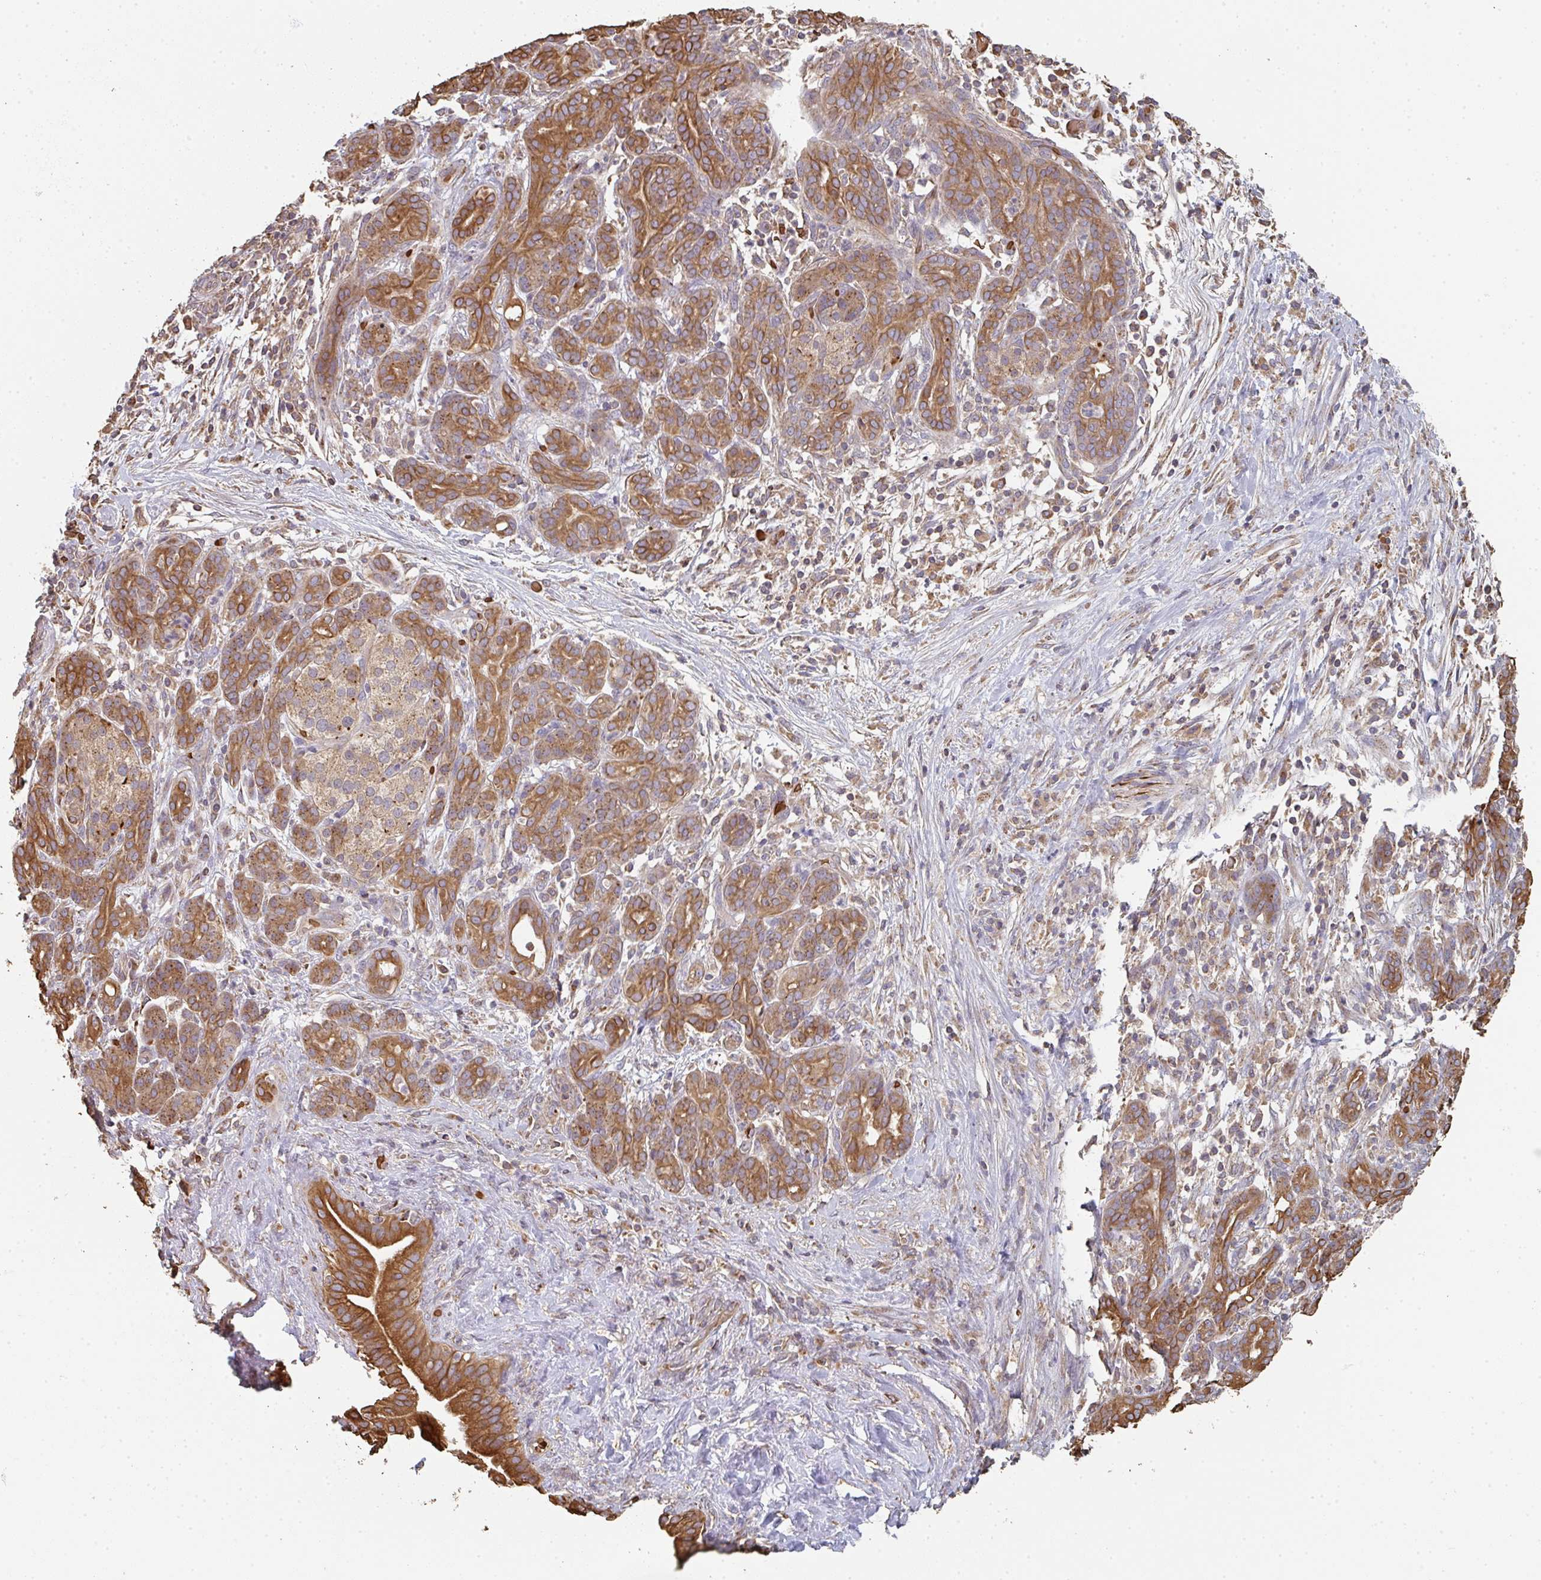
{"staining": {"intensity": "moderate", "quantity": ">75%", "location": "cytoplasmic/membranous"}, "tissue": "pancreatic cancer", "cell_type": "Tumor cells", "image_type": "cancer", "snomed": [{"axis": "morphology", "description": "Adenocarcinoma, NOS"}, {"axis": "topography", "description": "Pancreas"}], "caption": "Immunohistochemistry (IHC) of pancreatic cancer reveals medium levels of moderate cytoplasmic/membranous expression in about >75% of tumor cells. (Stains: DAB (3,3'-diaminobenzidine) in brown, nuclei in blue, Microscopy: brightfield microscopy at high magnification).", "gene": "POLG", "patient": {"sex": "male", "age": 44}}